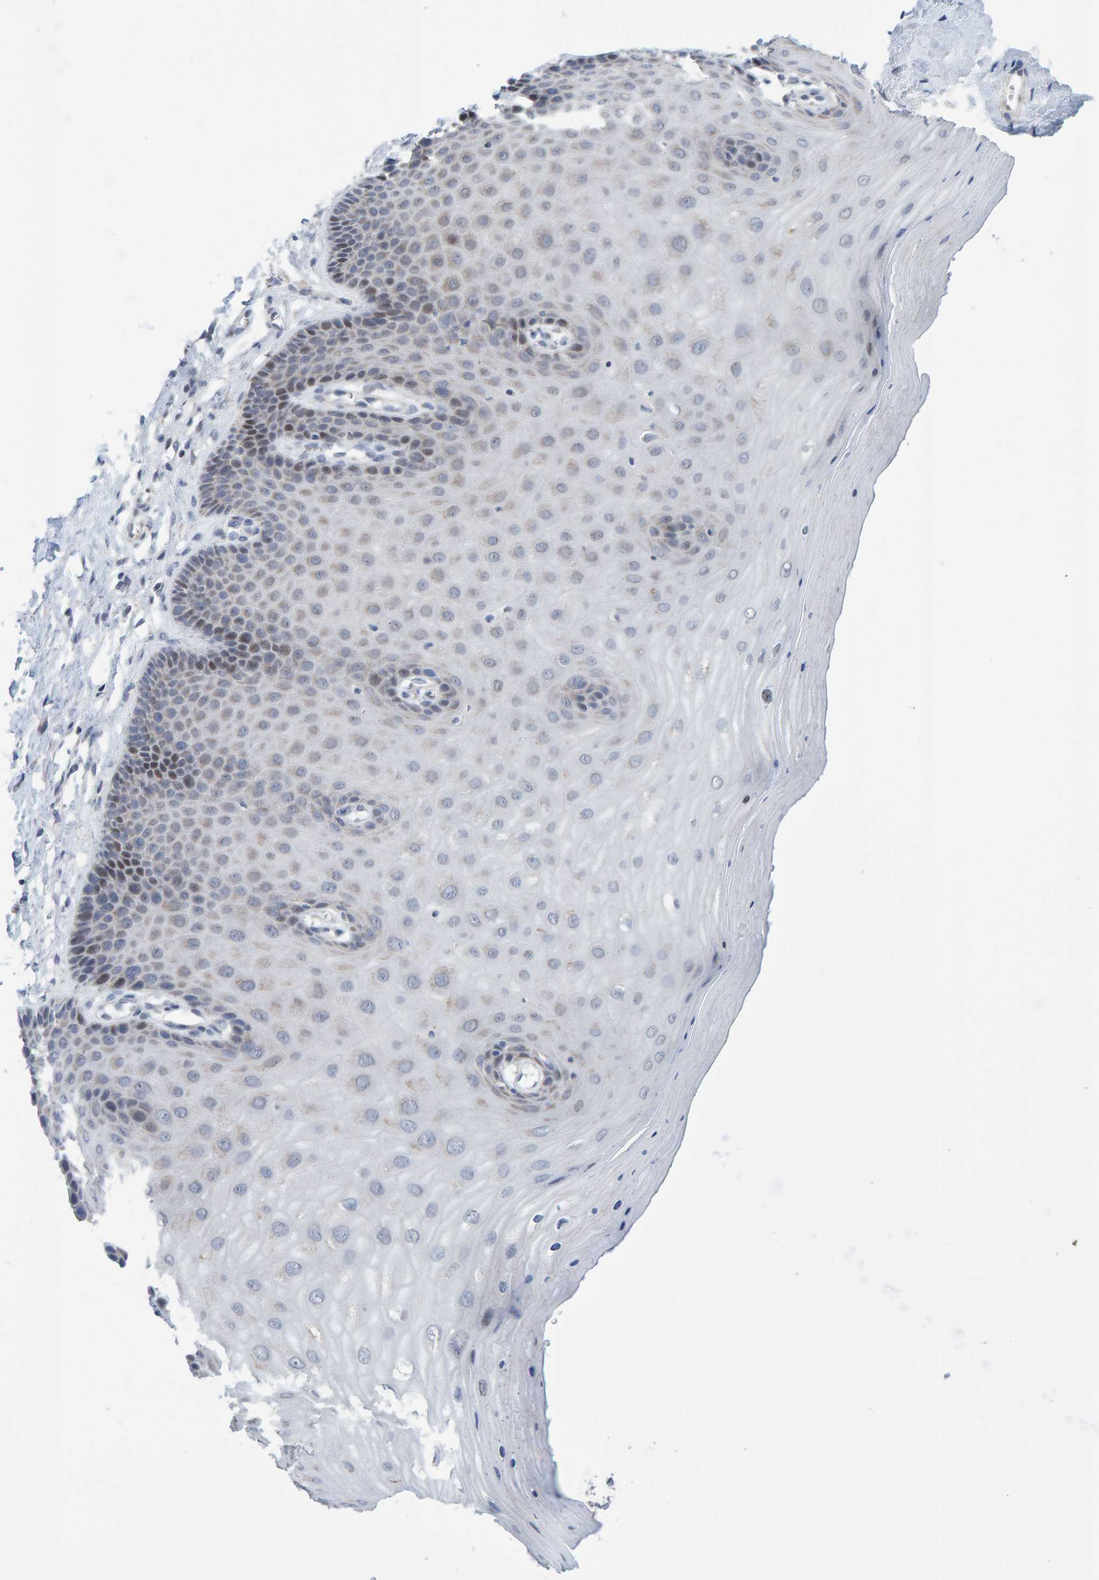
{"staining": {"intensity": "negative", "quantity": "none", "location": "none"}, "tissue": "cervix", "cell_type": "Glandular cells", "image_type": "normal", "snomed": [{"axis": "morphology", "description": "Normal tissue, NOS"}, {"axis": "topography", "description": "Cervix"}], "caption": "Immunohistochemistry histopathology image of unremarkable cervix stained for a protein (brown), which reveals no staining in glandular cells.", "gene": "USP43", "patient": {"sex": "female", "age": 55}}